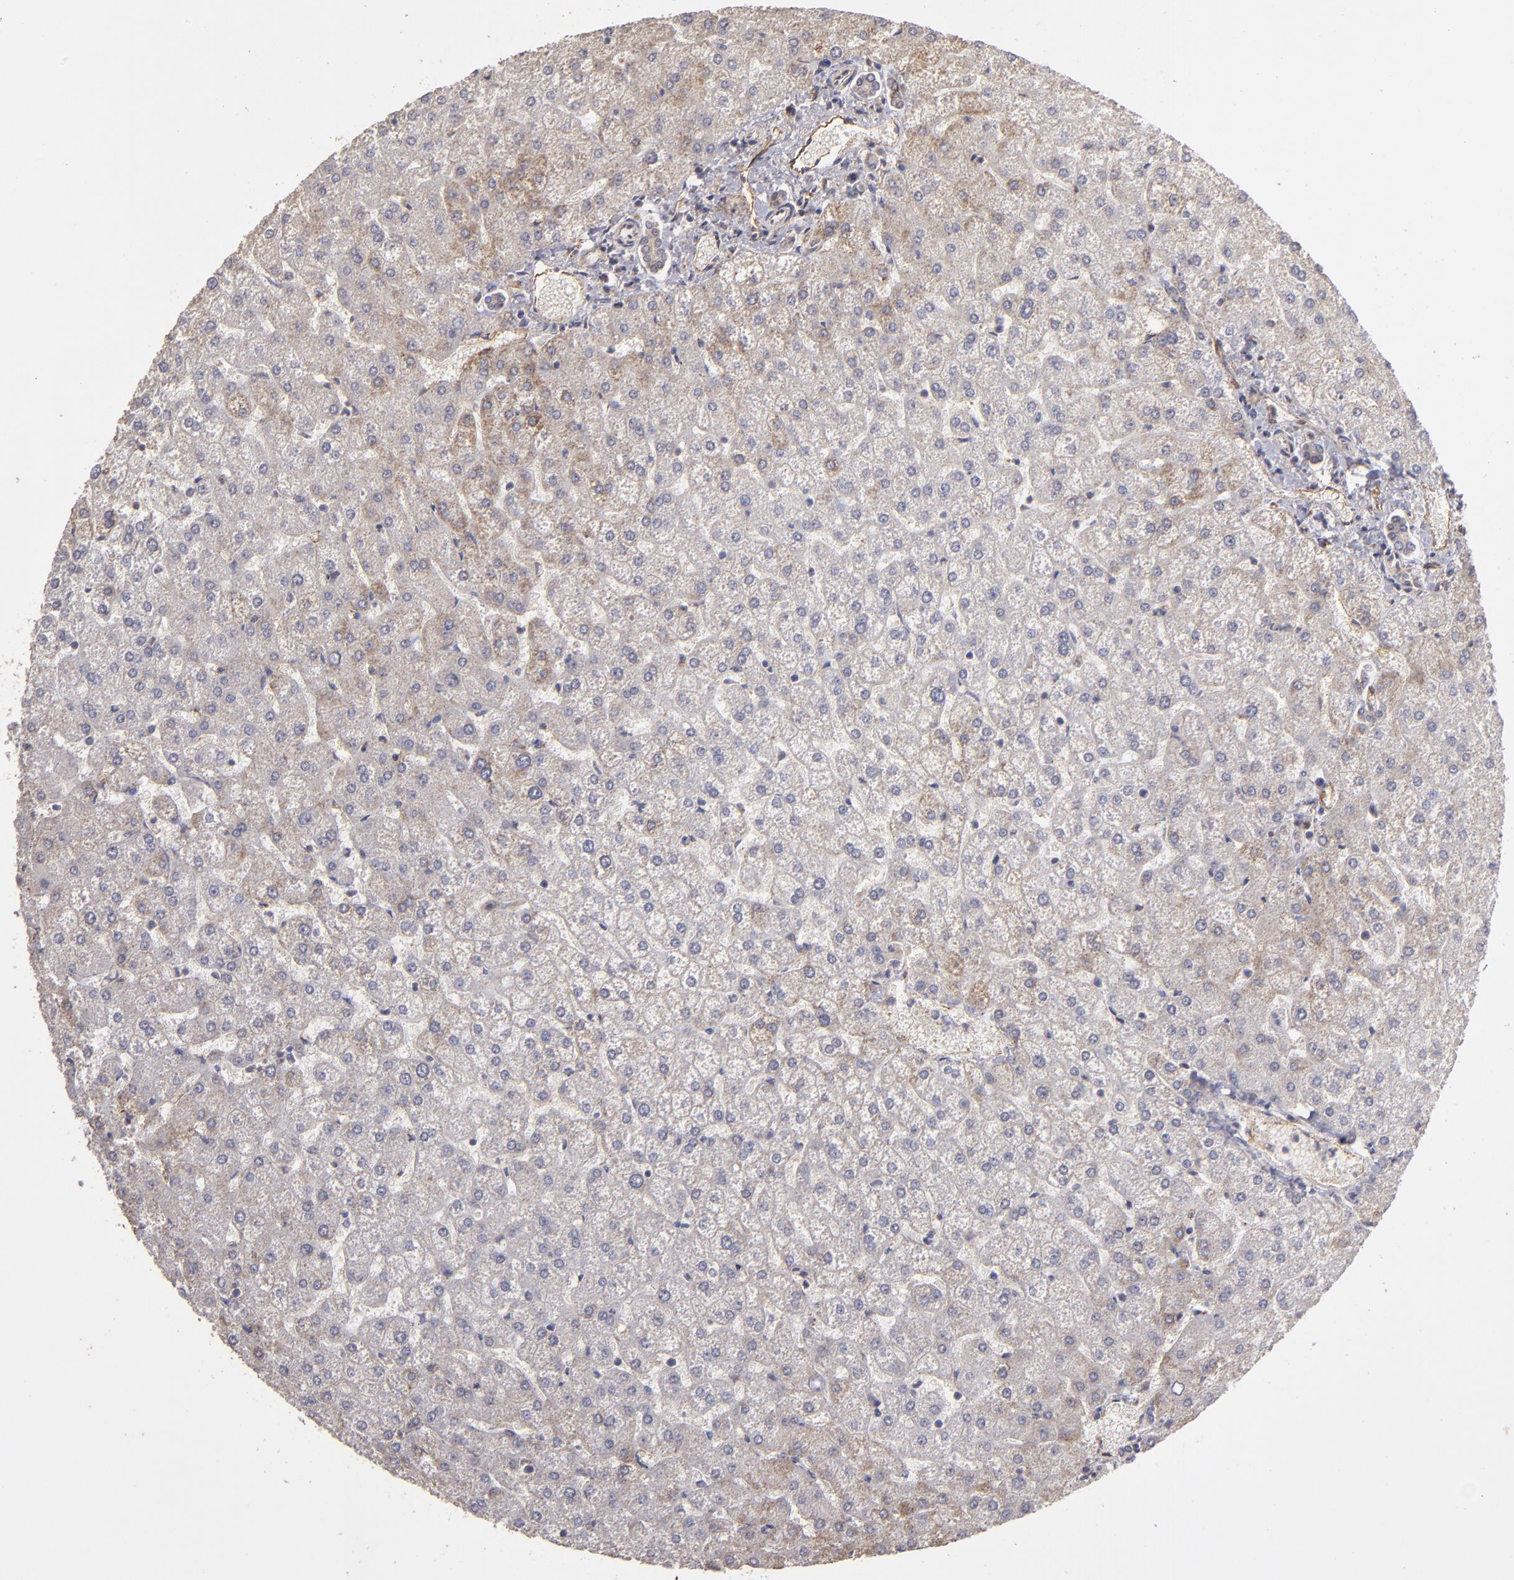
{"staining": {"intensity": "weak", "quantity": ">75%", "location": "cytoplasmic/membranous"}, "tissue": "liver", "cell_type": "Cholangiocytes", "image_type": "normal", "snomed": [{"axis": "morphology", "description": "Normal tissue, NOS"}, {"axis": "topography", "description": "Liver"}], "caption": "Cholangiocytes reveal weak cytoplasmic/membranous staining in about >75% of cells in unremarkable liver.", "gene": "FAT1", "patient": {"sex": "female", "age": 32}}